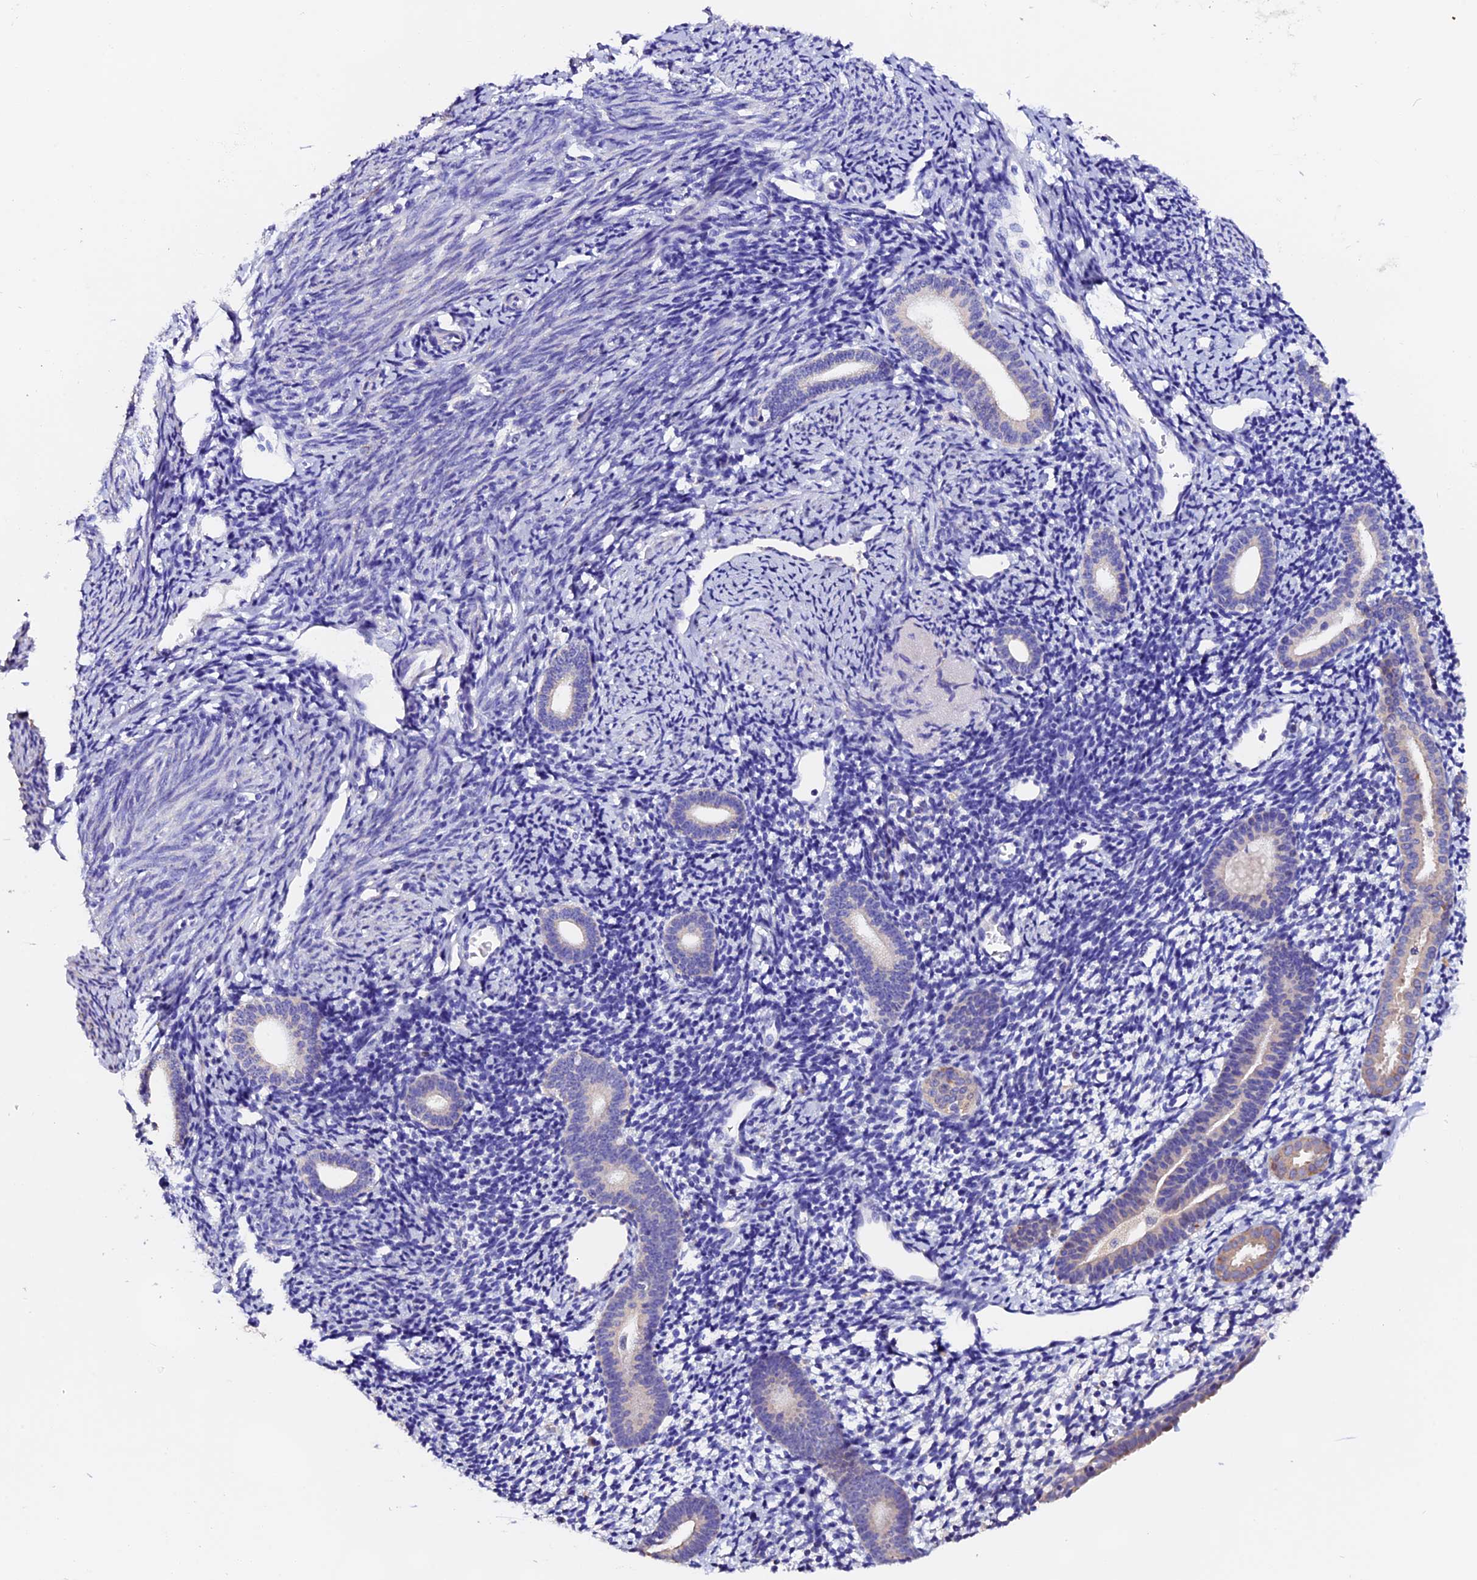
{"staining": {"intensity": "negative", "quantity": "none", "location": "none"}, "tissue": "endometrium", "cell_type": "Cells in endometrial stroma", "image_type": "normal", "snomed": [{"axis": "morphology", "description": "Normal tissue, NOS"}, {"axis": "topography", "description": "Endometrium"}], "caption": "A high-resolution photomicrograph shows immunohistochemistry staining of normal endometrium, which demonstrates no significant staining in cells in endometrial stroma.", "gene": "FBXW9", "patient": {"sex": "female", "age": 56}}